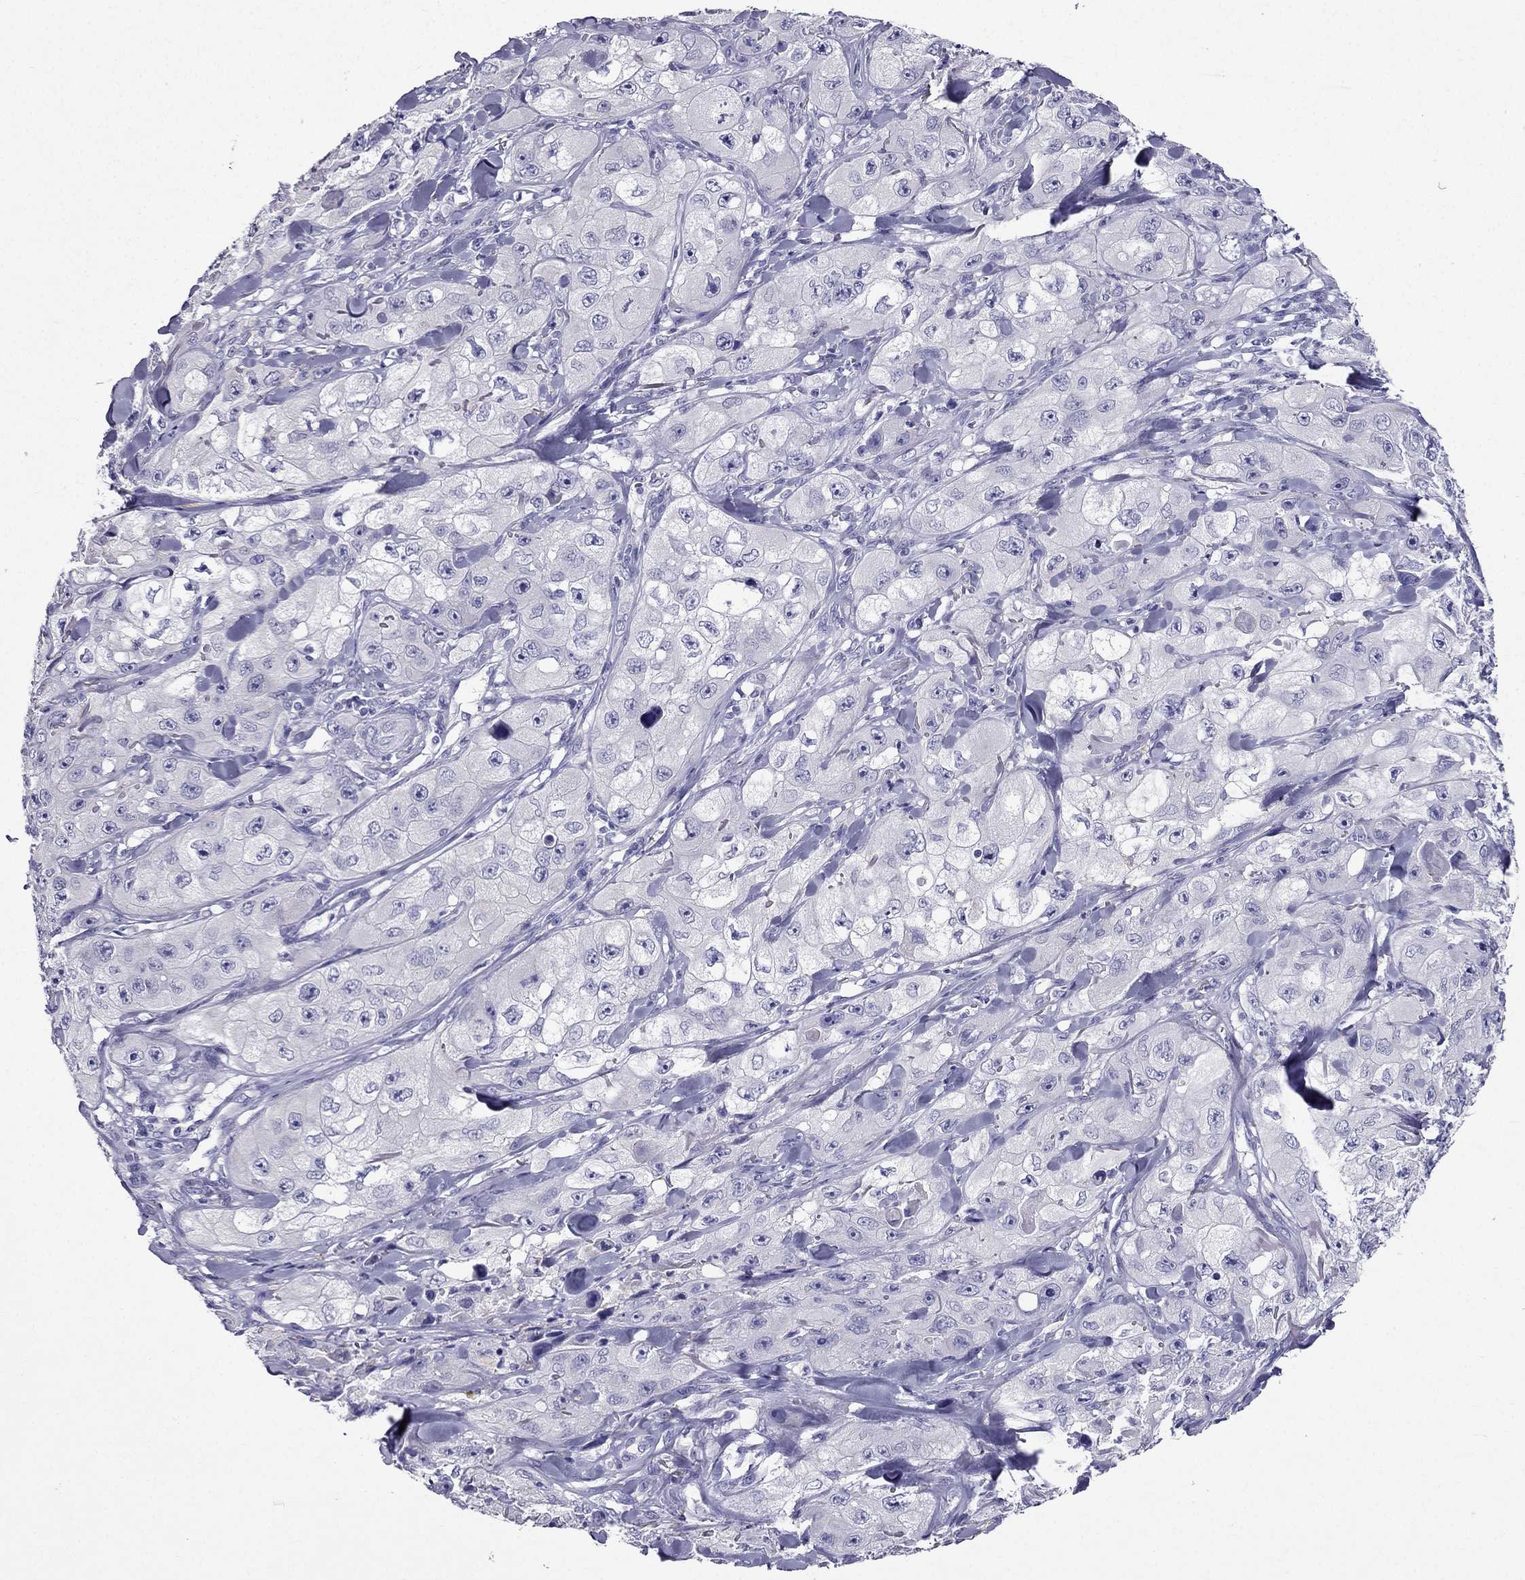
{"staining": {"intensity": "negative", "quantity": "none", "location": "none"}, "tissue": "skin cancer", "cell_type": "Tumor cells", "image_type": "cancer", "snomed": [{"axis": "morphology", "description": "Squamous cell carcinoma, NOS"}, {"axis": "topography", "description": "Skin"}, {"axis": "topography", "description": "Subcutis"}], "caption": "Squamous cell carcinoma (skin) was stained to show a protein in brown. There is no significant staining in tumor cells.", "gene": "ZNF541", "patient": {"sex": "male", "age": 73}}